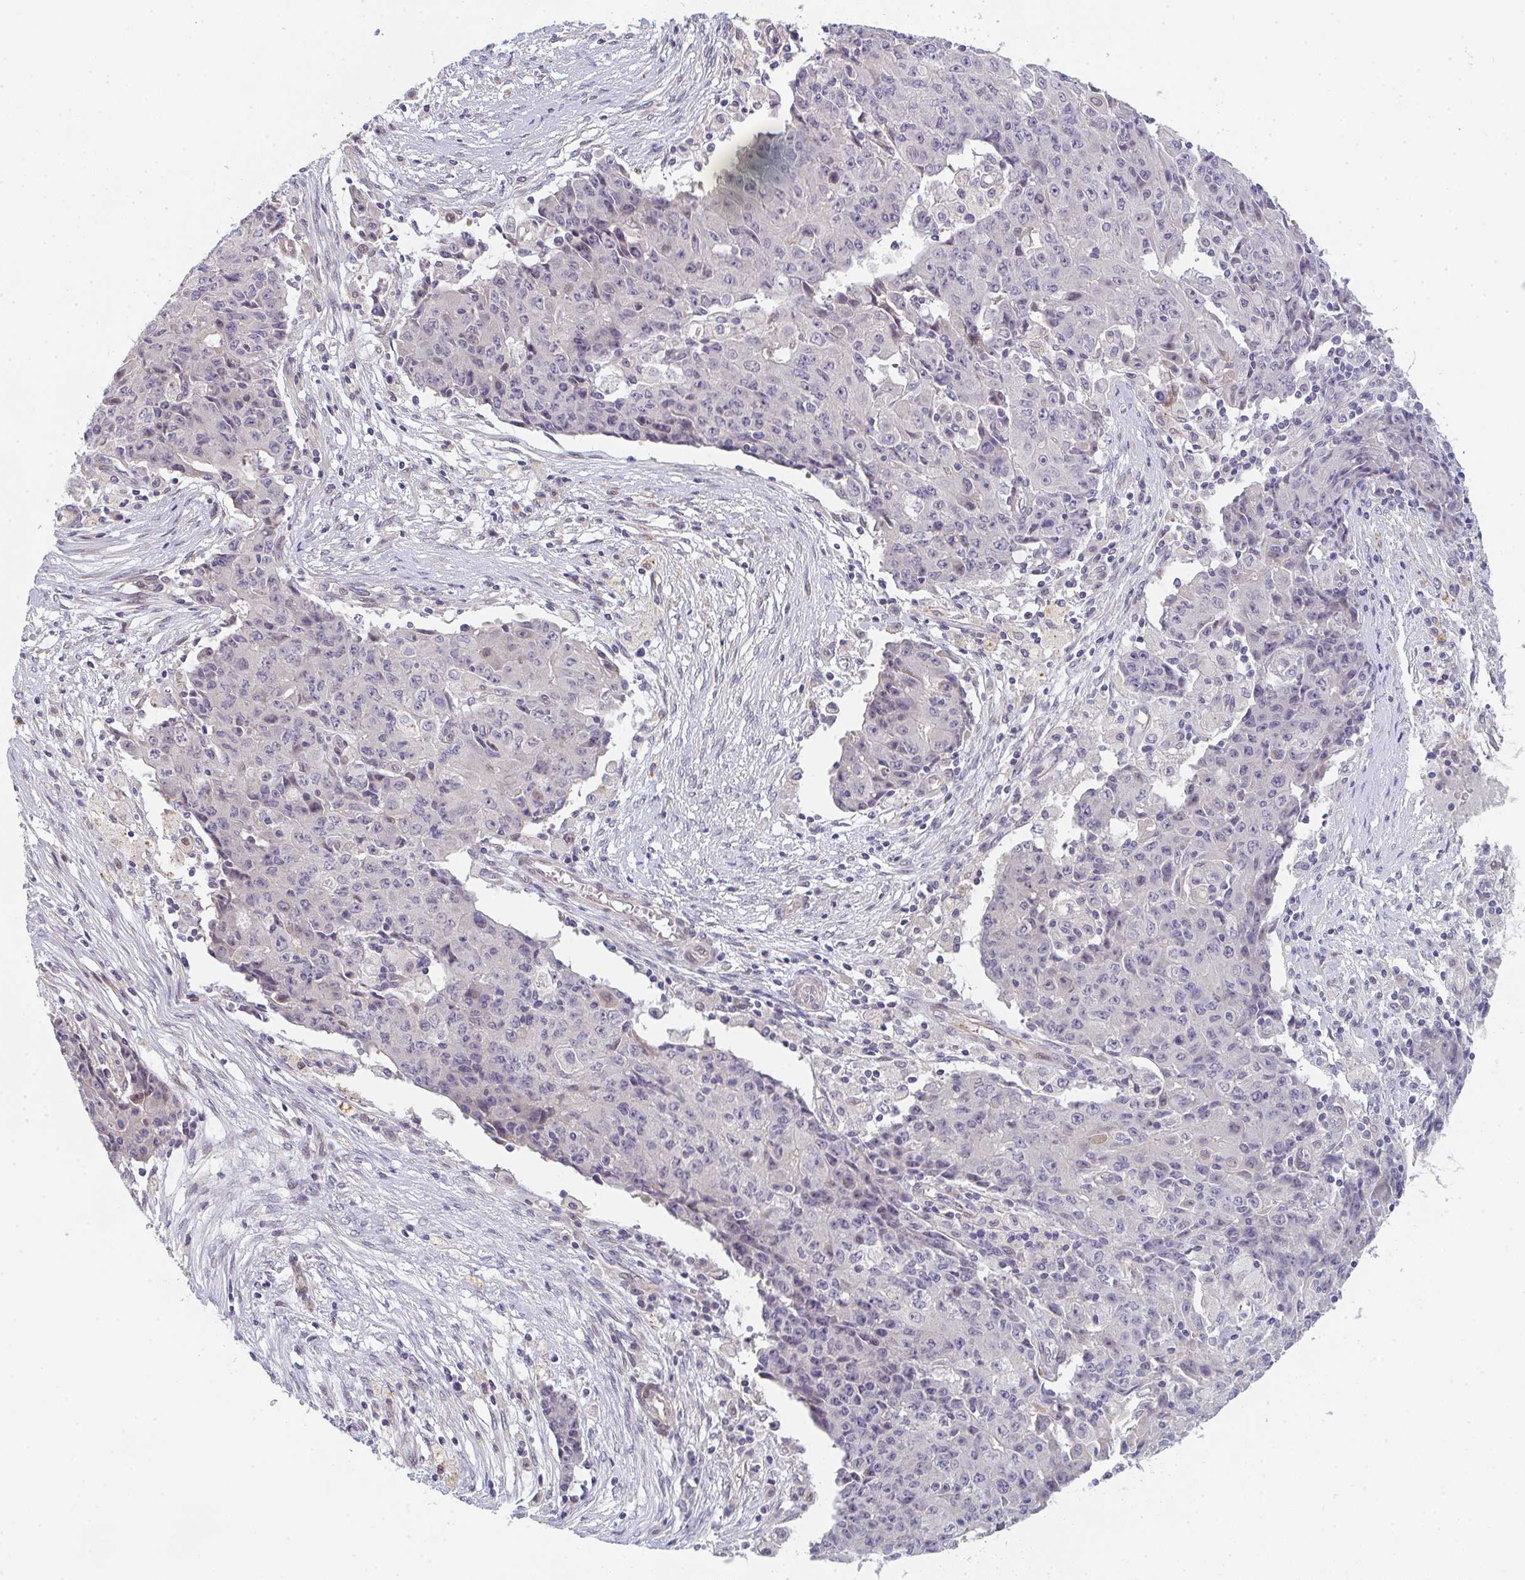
{"staining": {"intensity": "negative", "quantity": "none", "location": "none"}, "tissue": "ovarian cancer", "cell_type": "Tumor cells", "image_type": "cancer", "snomed": [{"axis": "morphology", "description": "Carcinoma, endometroid"}, {"axis": "topography", "description": "Ovary"}], "caption": "A micrograph of ovarian cancer stained for a protein displays no brown staining in tumor cells.", "gene": "TNFRSF10A", "patient": {"sex": "female", "age": 42}}